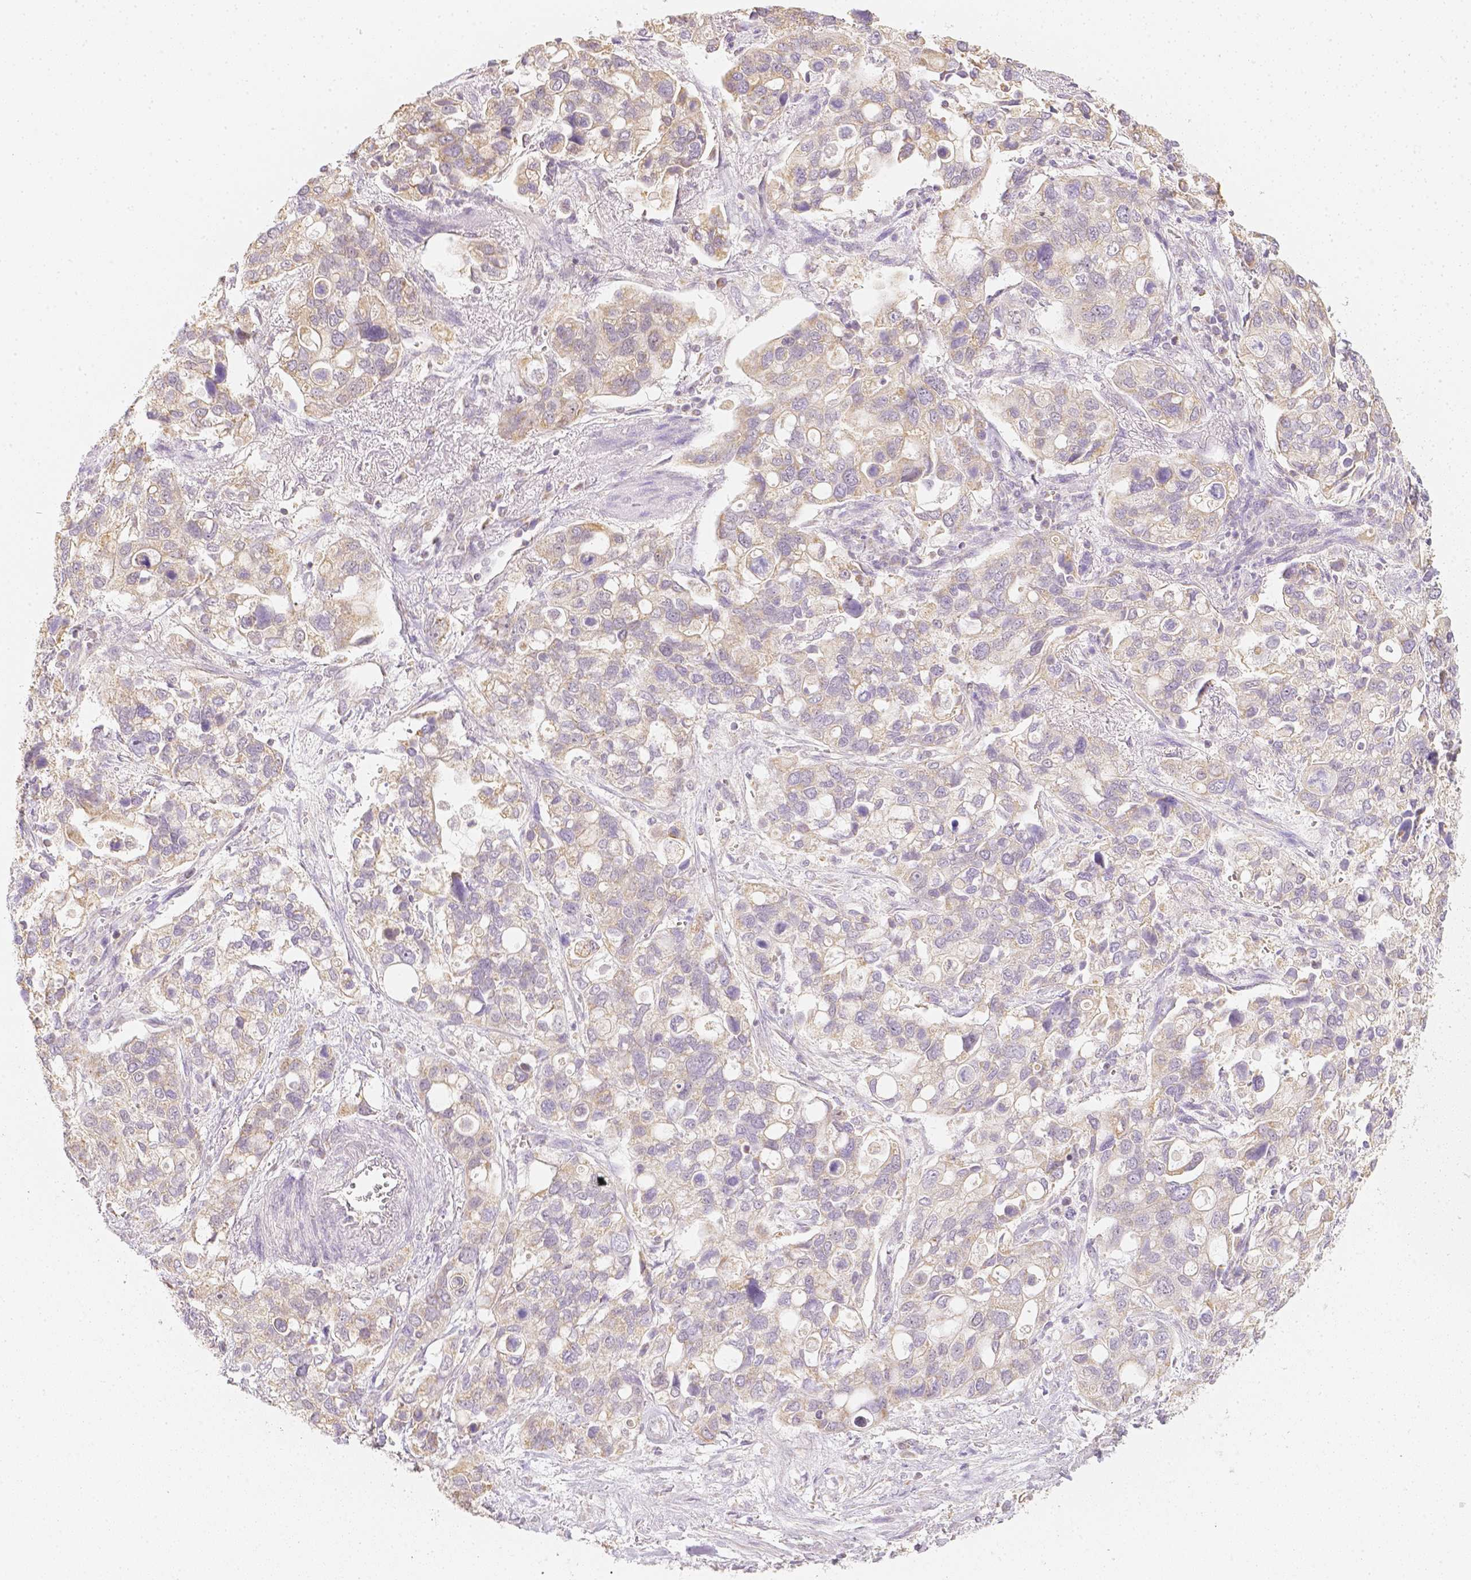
{"staining": {"intensity": "weak", "quantity": ">75%", "location": "cytoplasmic/membranous"}, "tissue": "stomach cancer", "cell_type": "Tumor cells", "image_type": "cancer", "snomed": [{"axis": "morphology", "description": "Adenocarcinoma, NOS"}, {"axis": "topography", "description": "Stomach, upper"}], "caption": "Human adenocarcinoma (stomach) stained with a brown dye exhibits weak cytoplasmic/membranous positive staining in approximately >75% of tumor cells.", "gene": "NVL", "patient": {"sex": "female", "age": 81}}